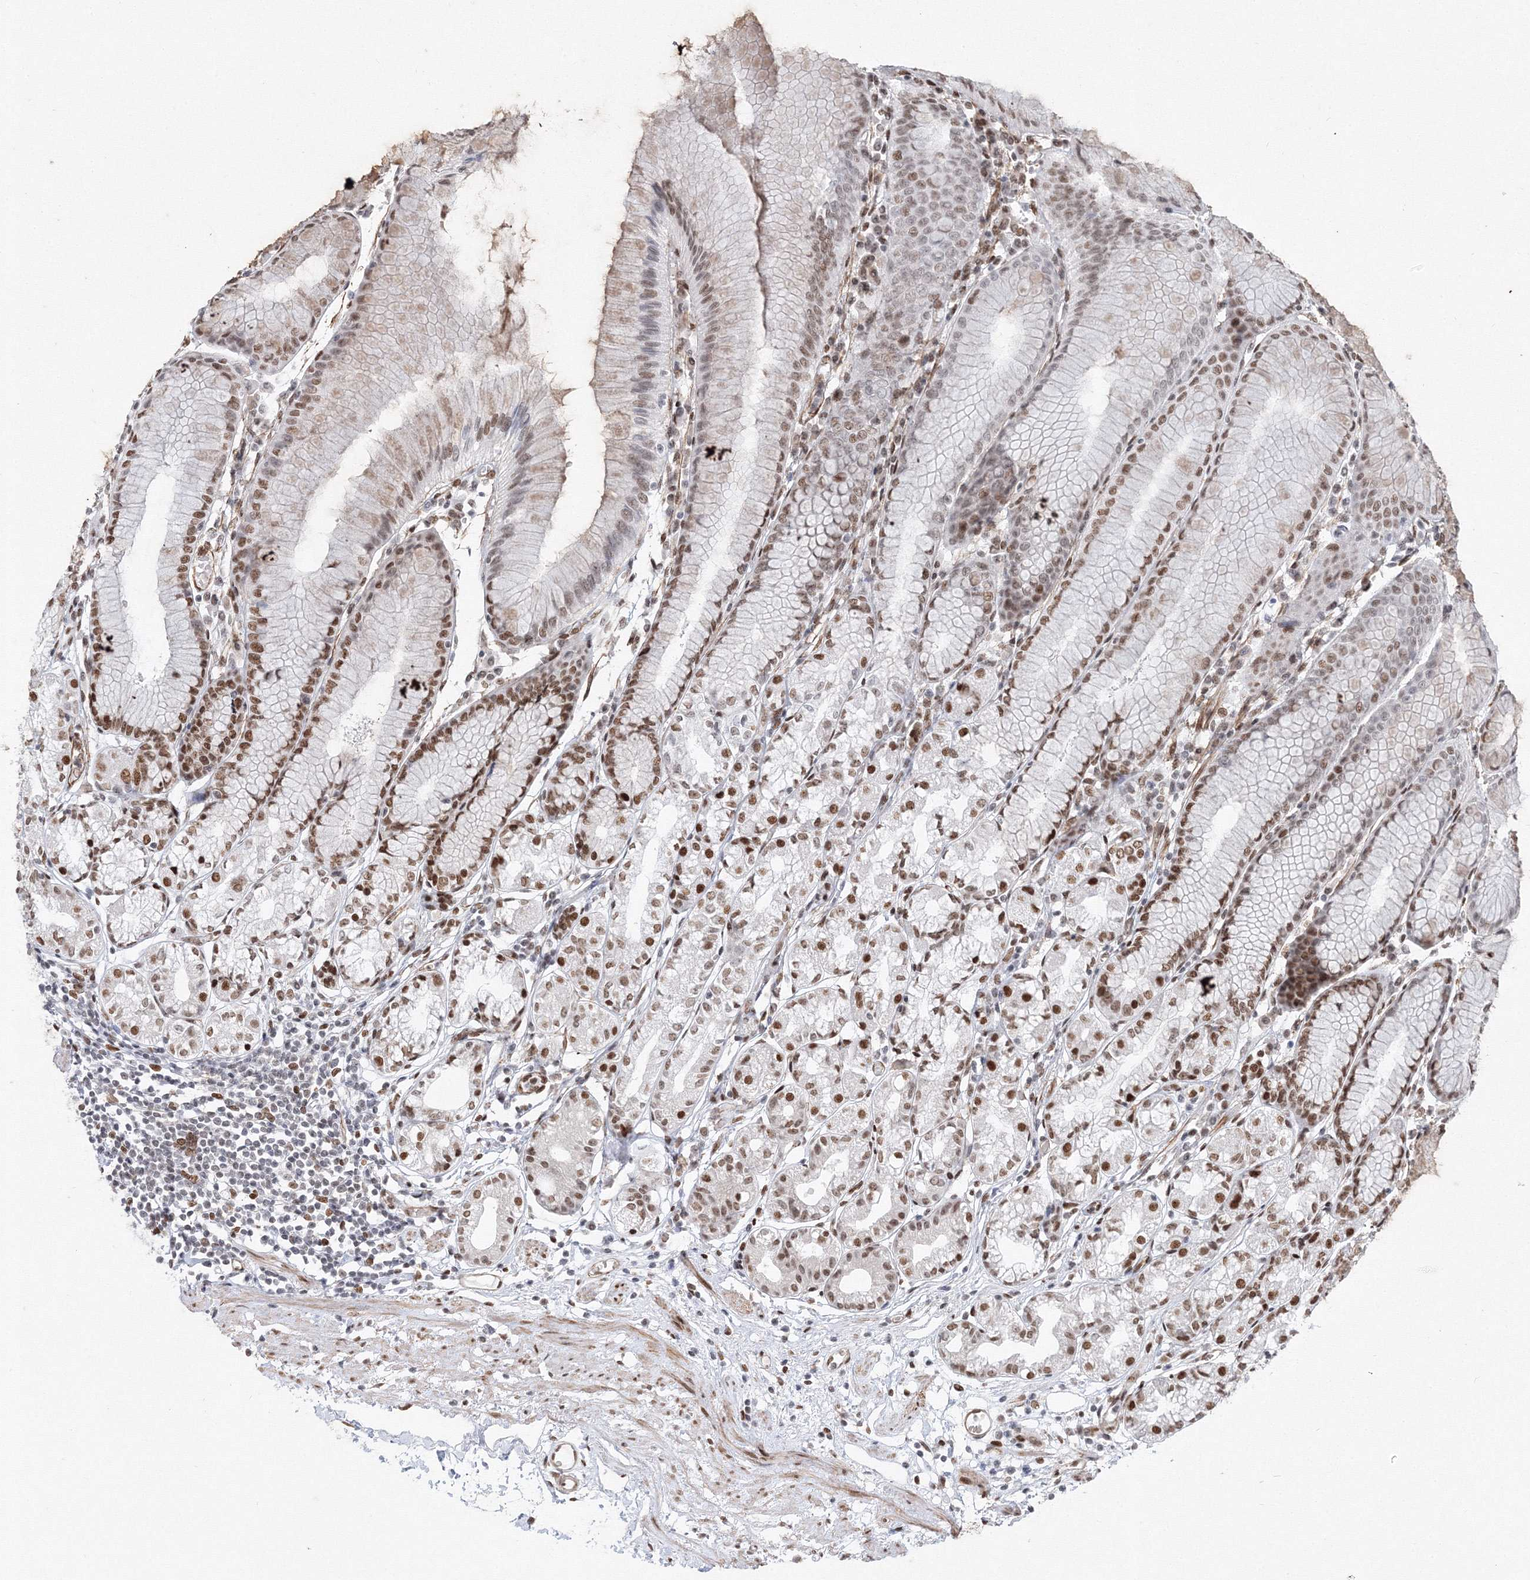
{"staining": {"intensity": "moderate", "quantity": ">75%", "location": "cytoplasmic/membranous"}, "tissue": "stomach", "cell_type": "Glandular cells", "image_type": "normal", "snomed": [{"axis": "morphology", "description": "Normal tissue, NOS"}, {"axis": "topography", "description": "Stomach"}], "caption": "Normal stomach shows moderate cytoplasmic/membranous positivity in about >75% of glandular cells.", "gene": "ZNF638", "patient": {"sex": "female", "age": 57}}